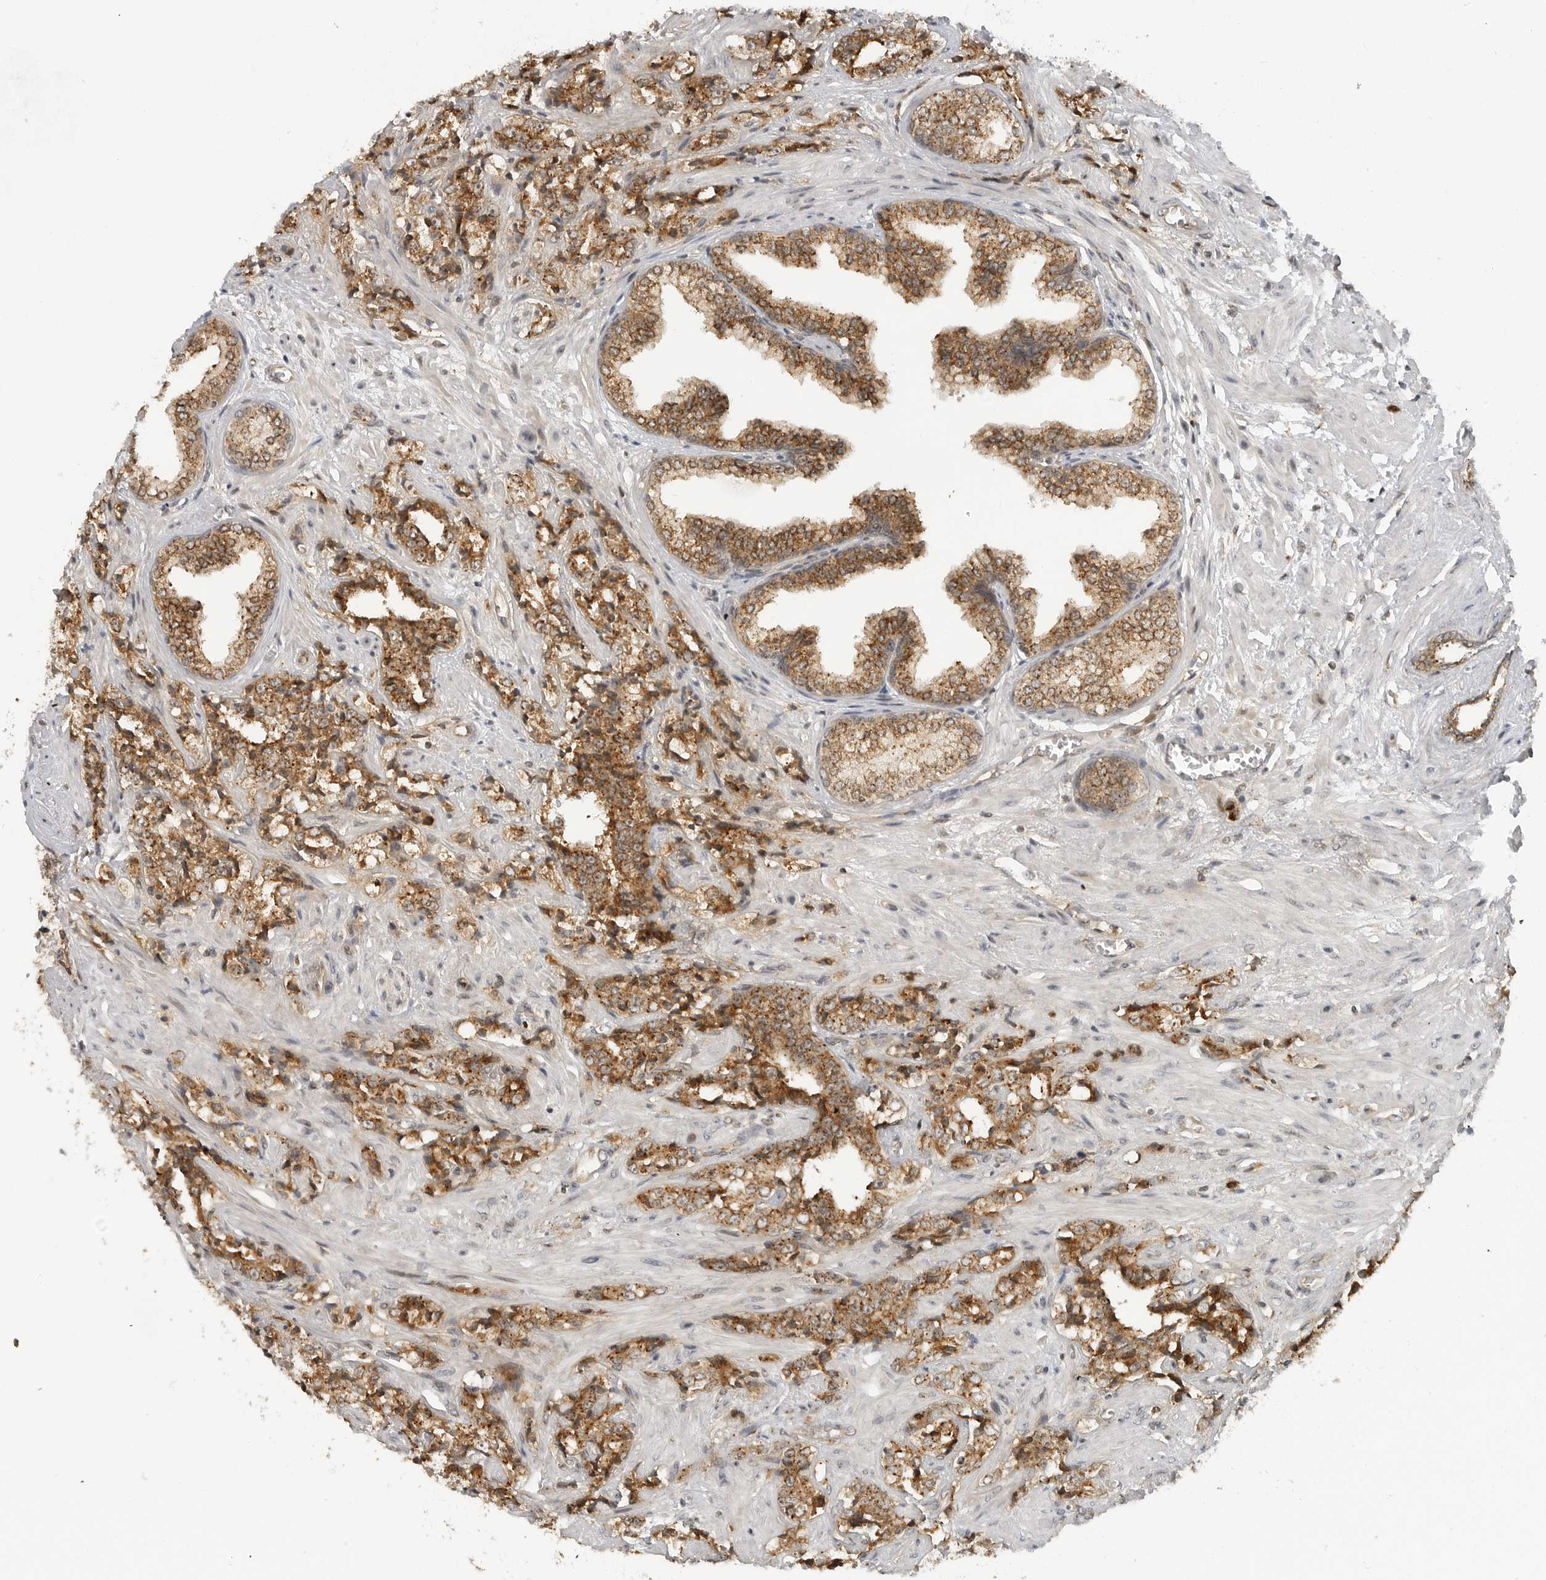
{"staining": {"intensity": "moderate", "quantity": ">75%", "location": "cytoplasmic/membranous"}, "tissue": "prostate cancer", "cell_type": "Tumor cells", "image_type": "cancer", "snomed": [{"axis": "morphology", "description": "Adenocarcinoma, High grade"}, {"axis": "topography", "description": "Prostate"}], "caption": "Immunohistochemical staining of human prostate high-grade adenocarcinoma exhibits medium levels of moderate cytoplasmic/membranous expression in approximately >75% of tumor cells.", "gene": "COPA", "patient": {"sex": "male", "age": 71}}